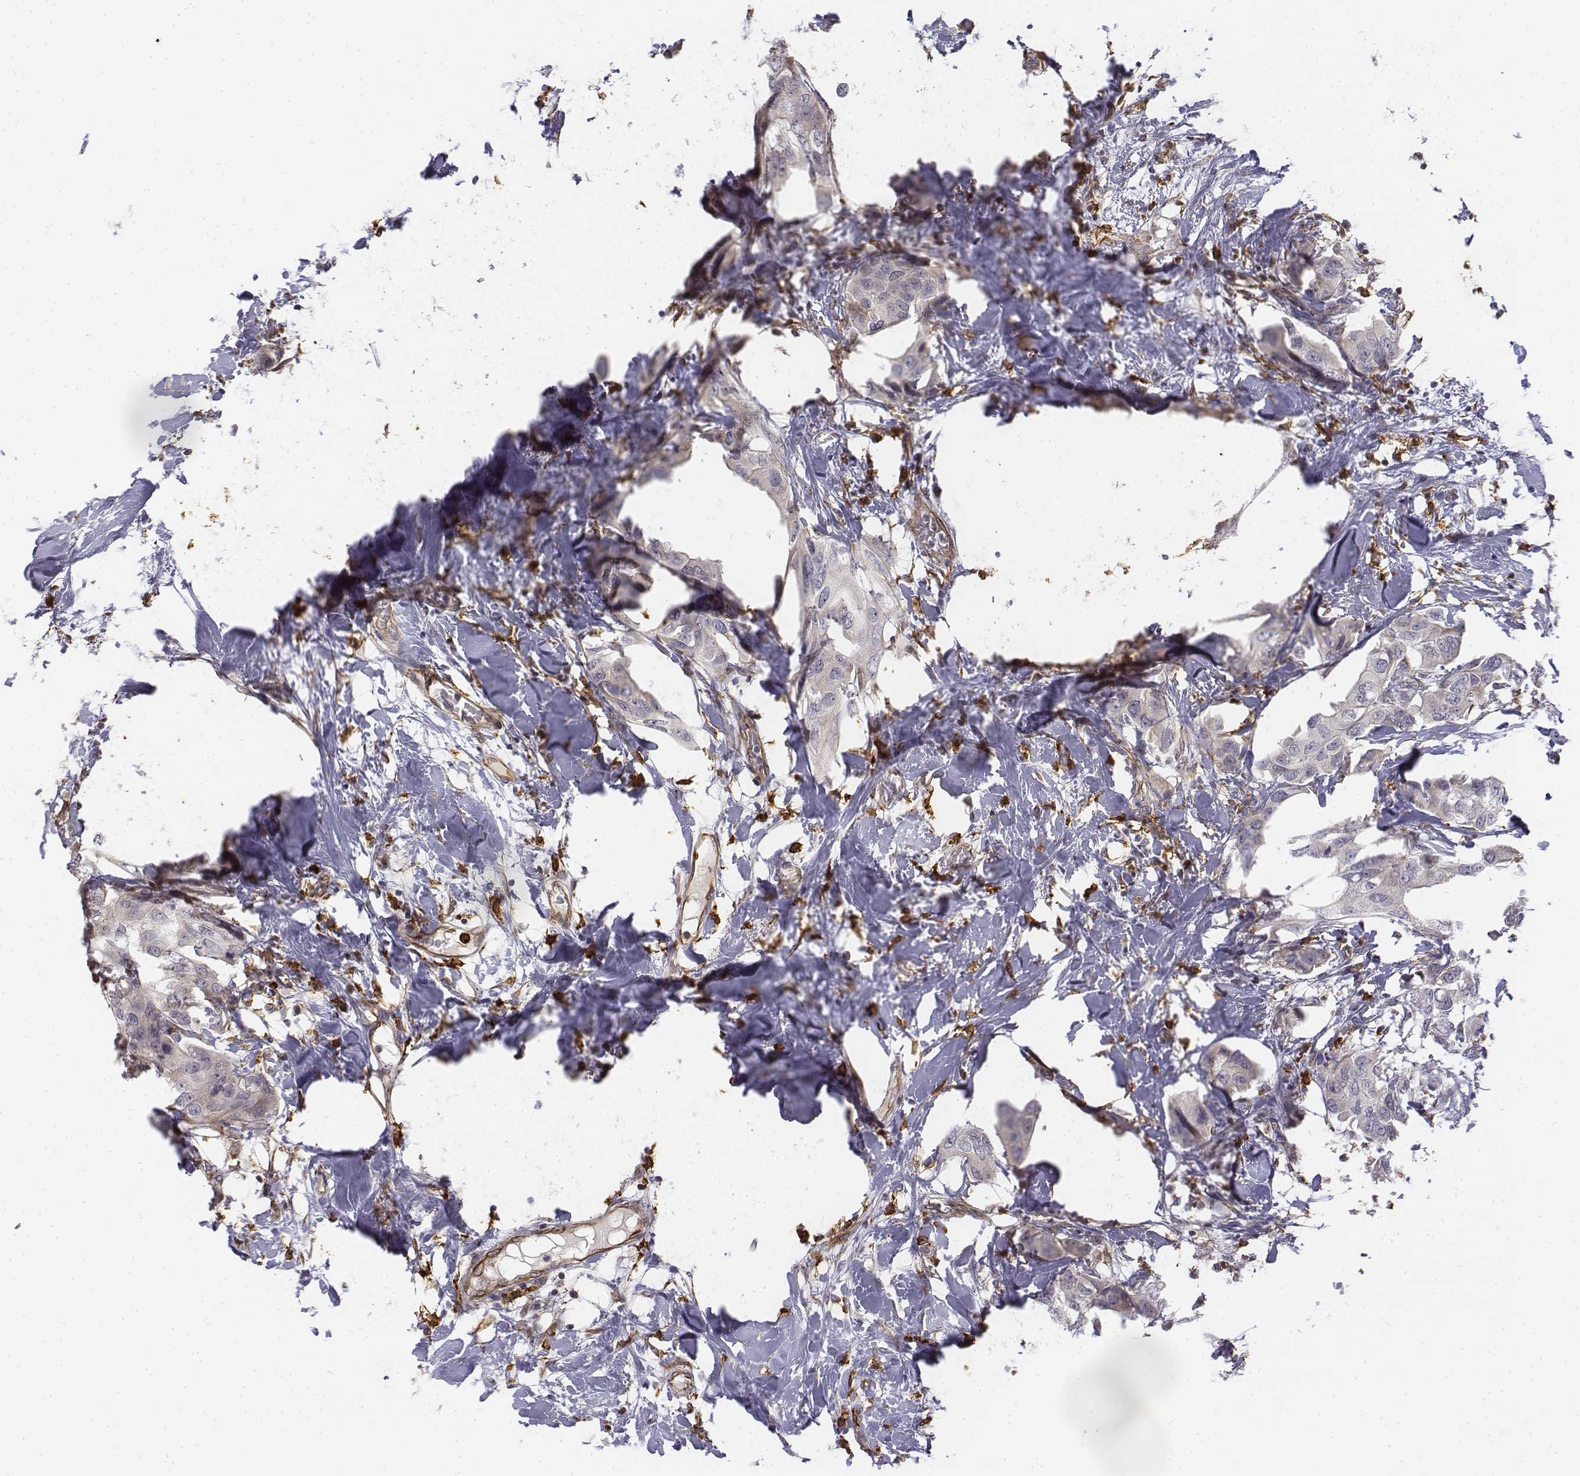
{"staining": {"intensity": "negative", "quantity": "none", "location": "none"}, "tissue": "breast cancer", "cell_type": "Tumor cells", "image_type": "cancer", "snomed": [{"axis": "morphology", "description": "Normal tissue, NOS"}, {"axis": "morphology", "description": "Duct carcinoma"}, {"axis": "topography", "description": "Breast"}], "caption": "Human infiltrating ductal carcinoma (breast) stained for a protein using immunohistochemistry reveals no expression in tumor cells.", "gene": "CD14", "patient": {"sex": "female", "age": 40}}